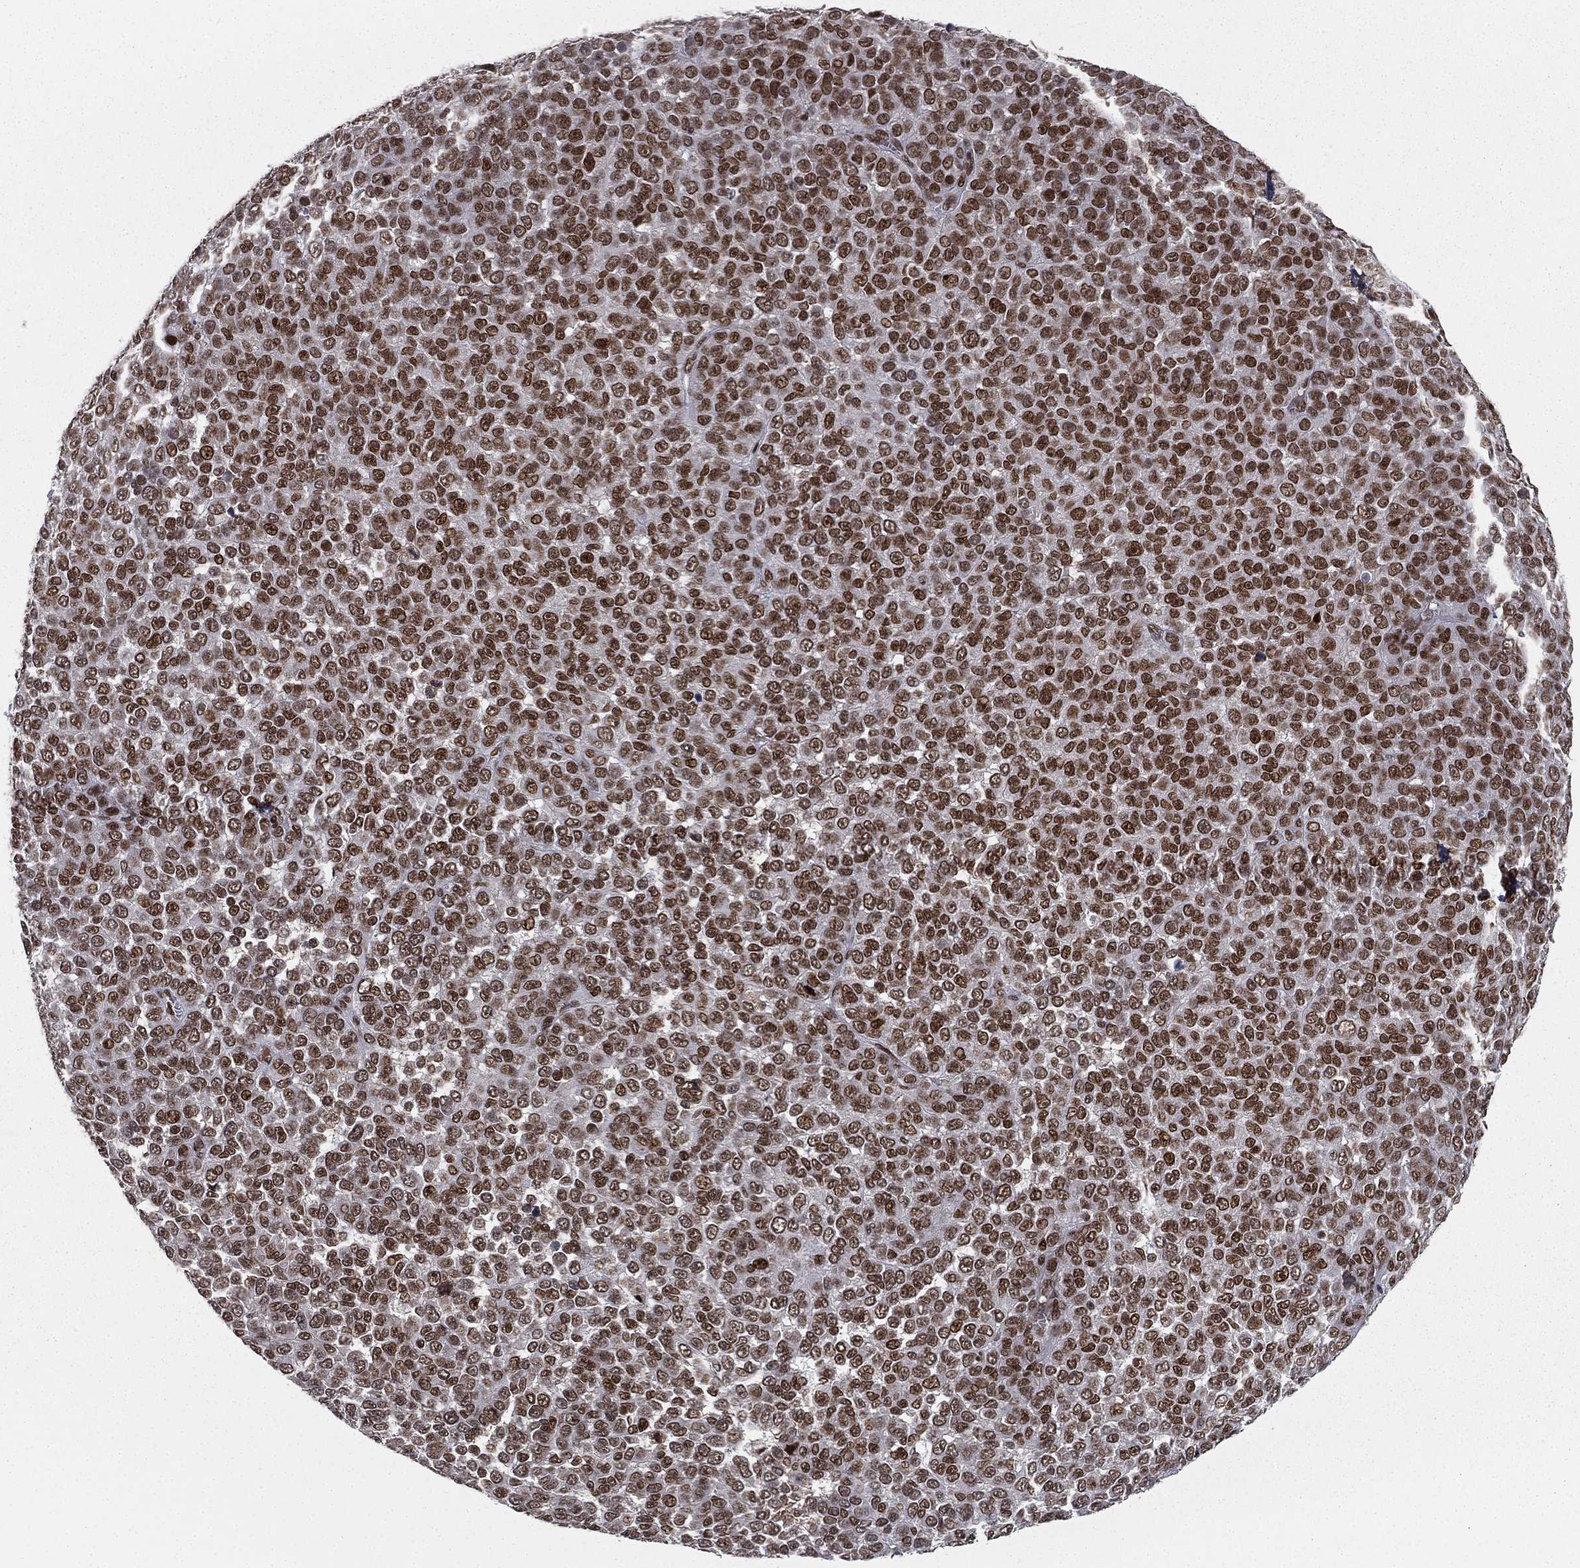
{"staining": {"intensity": "strong", "quantity": ">75%", "location": "nuclear"}, "tissue": "melanoma", "cell_type": "Tumor cells", "image_type": "cancer", "snomed": [{"axis": "morphology", "description": "Malignant melanoma, NOS"}, {"axis": "topography", "description": "Skin"}], "caption": "The immunohistochemical stain shows strong nuclear positivity in tumor cells of melanoma tissue.", "gene": "RTF1", "patient": {"sex": "female", "age": 95}}